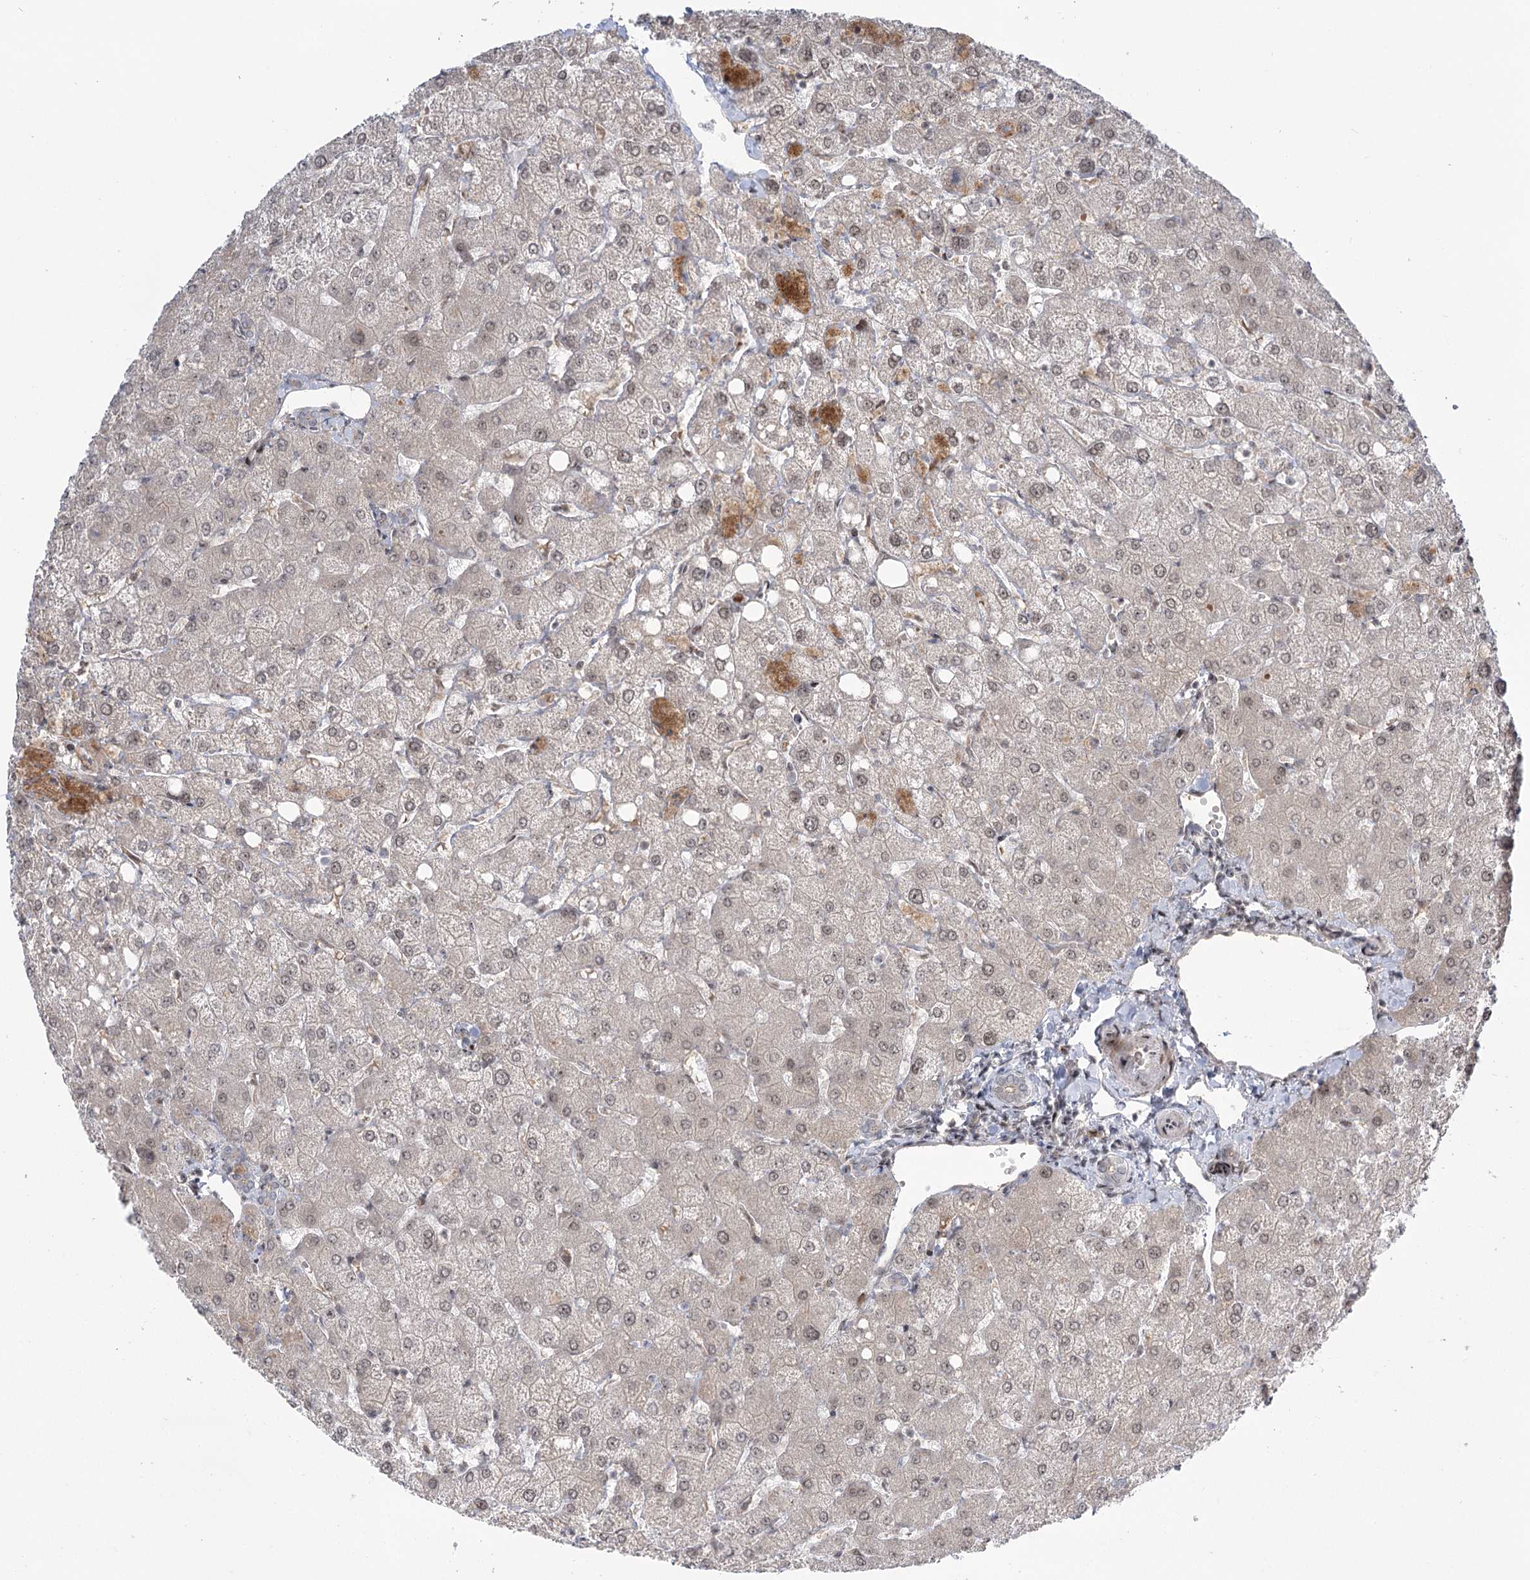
{"staining": {"intensity": "negative", "quantity": "none", "location": "none"}, "tissue": "liver", "cell_type": "Cholangiocytes", "image_type": "normal", "snomed": [{"axis": "morphology", "description": "Normal tissue, NOS"}, {"axis": "topography", "description": "Liver"}], "caption": "Immunohistochemistry photomicrograph of normal liver: liver stained with DAB (3,3'-diaminobenzidine) shows no significant protein expression in cholangiocytes.", "gene": "HELQ", "patient": {"sex": "female", "age": 54}}